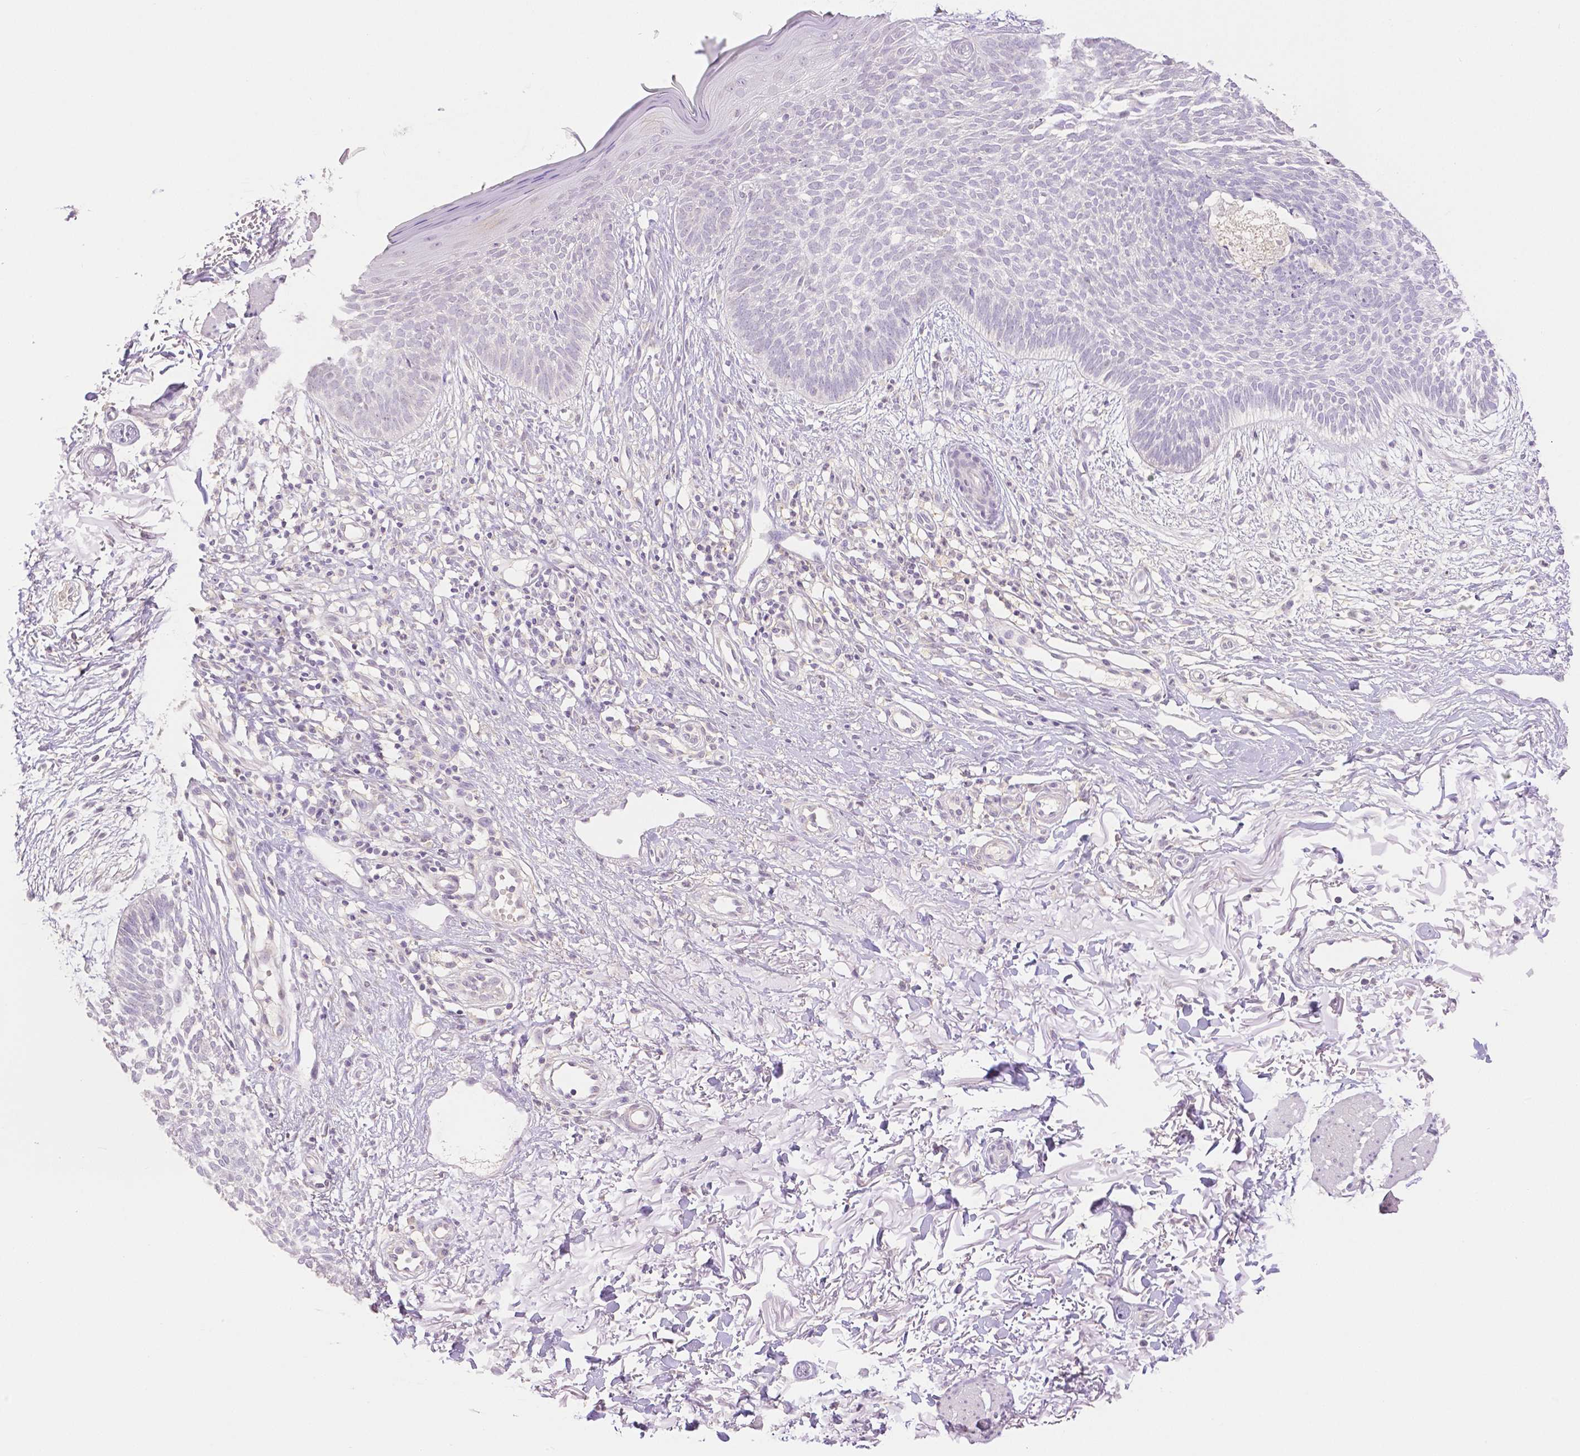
{"staining": {"intensity": "negative", "quantity": "none", "location": "none"}, "tissue": "skin cancer", "cell_type": "Tumor cells", "image_type": "cancer", "snomed": [{"axis": "morphology", "description": "Basal cell carcinoma"}, {"axis": "topography", "description": "Skin"}], "caption": "There is no significant staining in tumor cells of skin basal cell carcinoma.", "gene": "THY1", "patient": {"sex": "female", "age": 84}}